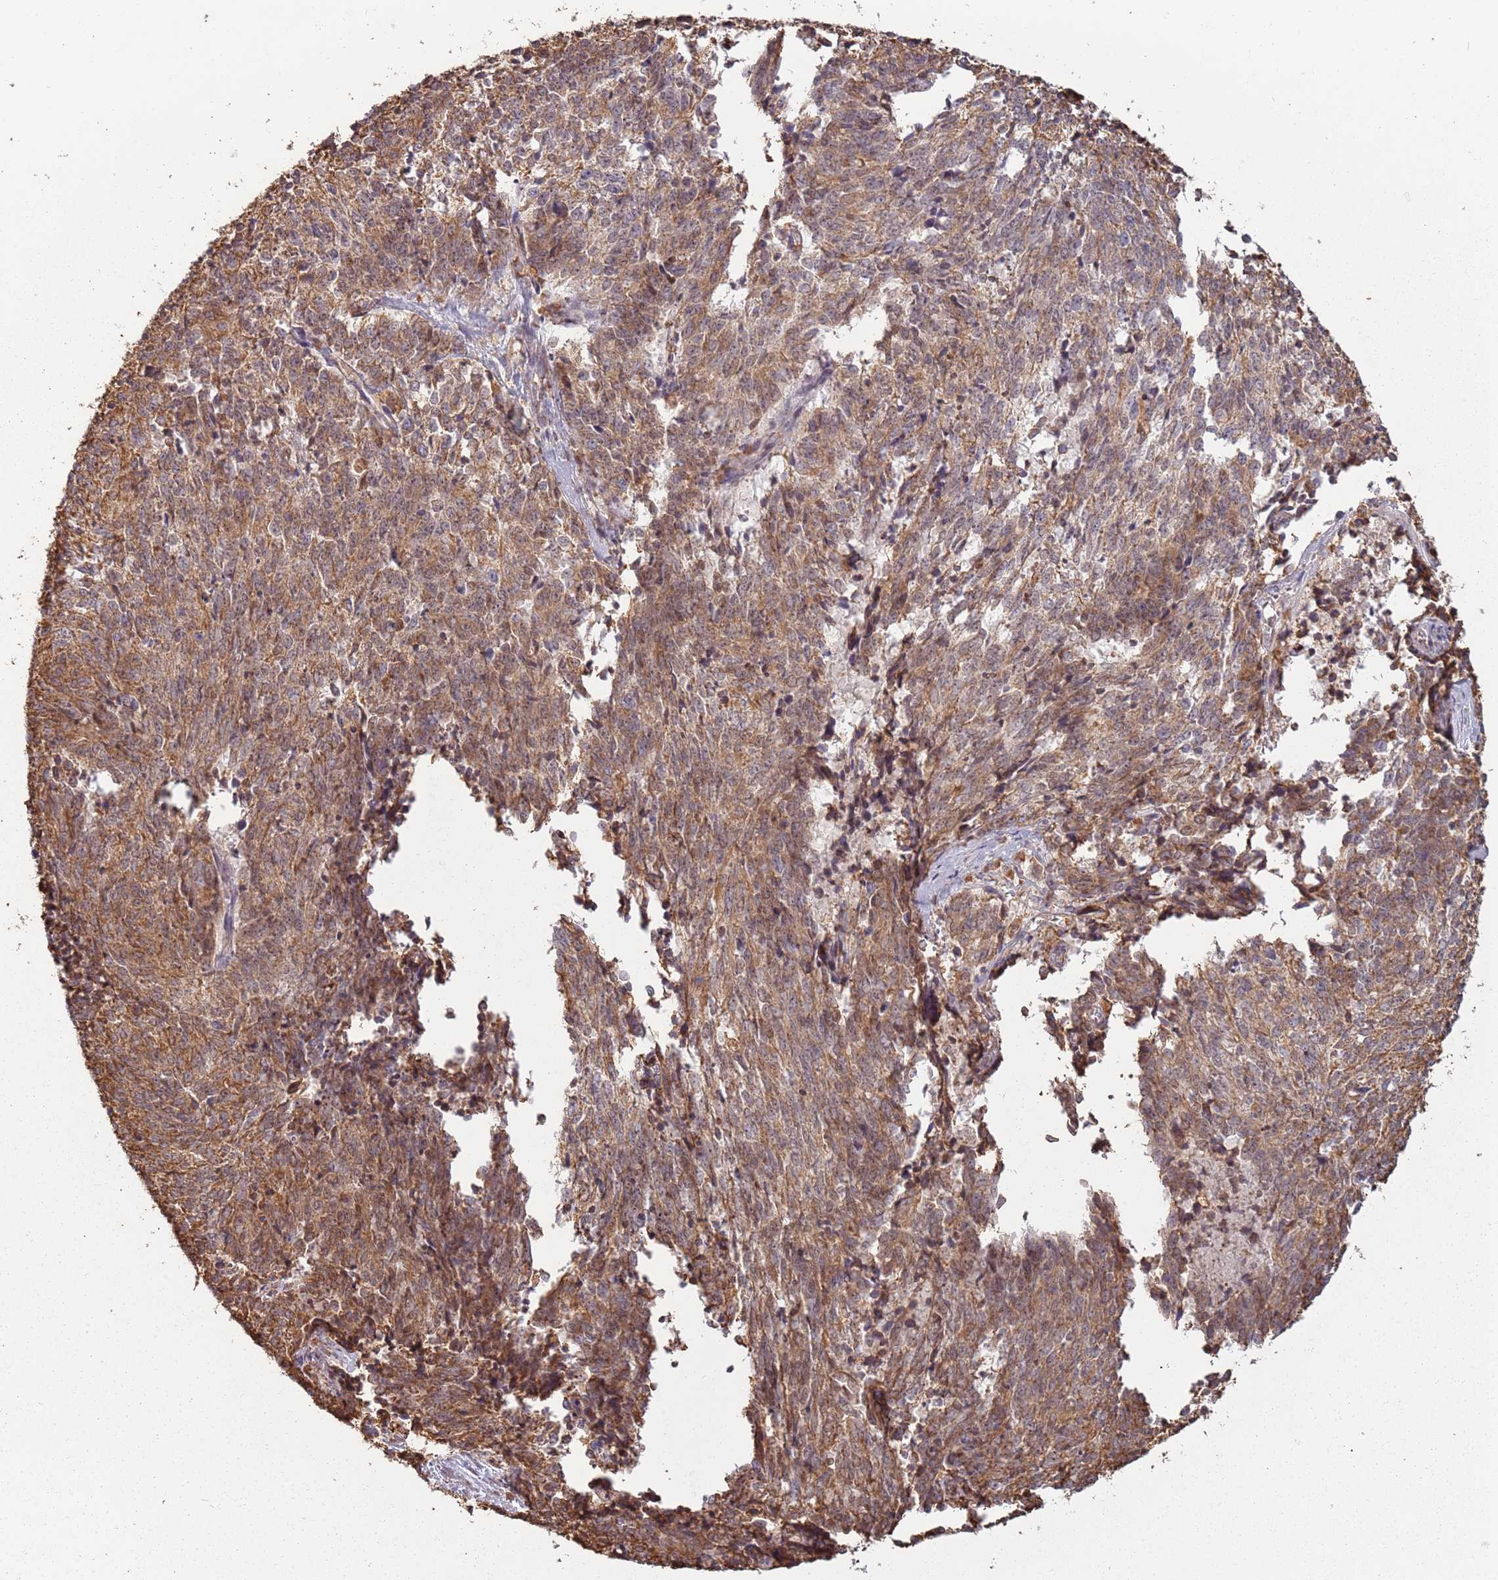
{"staining": {"intensity": "moderate", "quantity": ">75%", "location": "cytoplasmic/membranous,nuclear"}, "tissue": "cervical cancer", "cell_type": "Tumor cells", "image_type": "cancer", "snomed": [{"axis": "morphology", "description": "Squamous cell carcinoma, NOS"}, {"axis": "topography", "description": "Cervix"}], "caption": "Immunohistochemical staining of human squamous cell carcinoma (cervical) displays medium levels of moderate cytoplasmic/membranous and nuclear protein positivity in approximately >75% of tumor cells.", "gene": "ATOSB", "patient": {"sex": "female", "age": 29}}